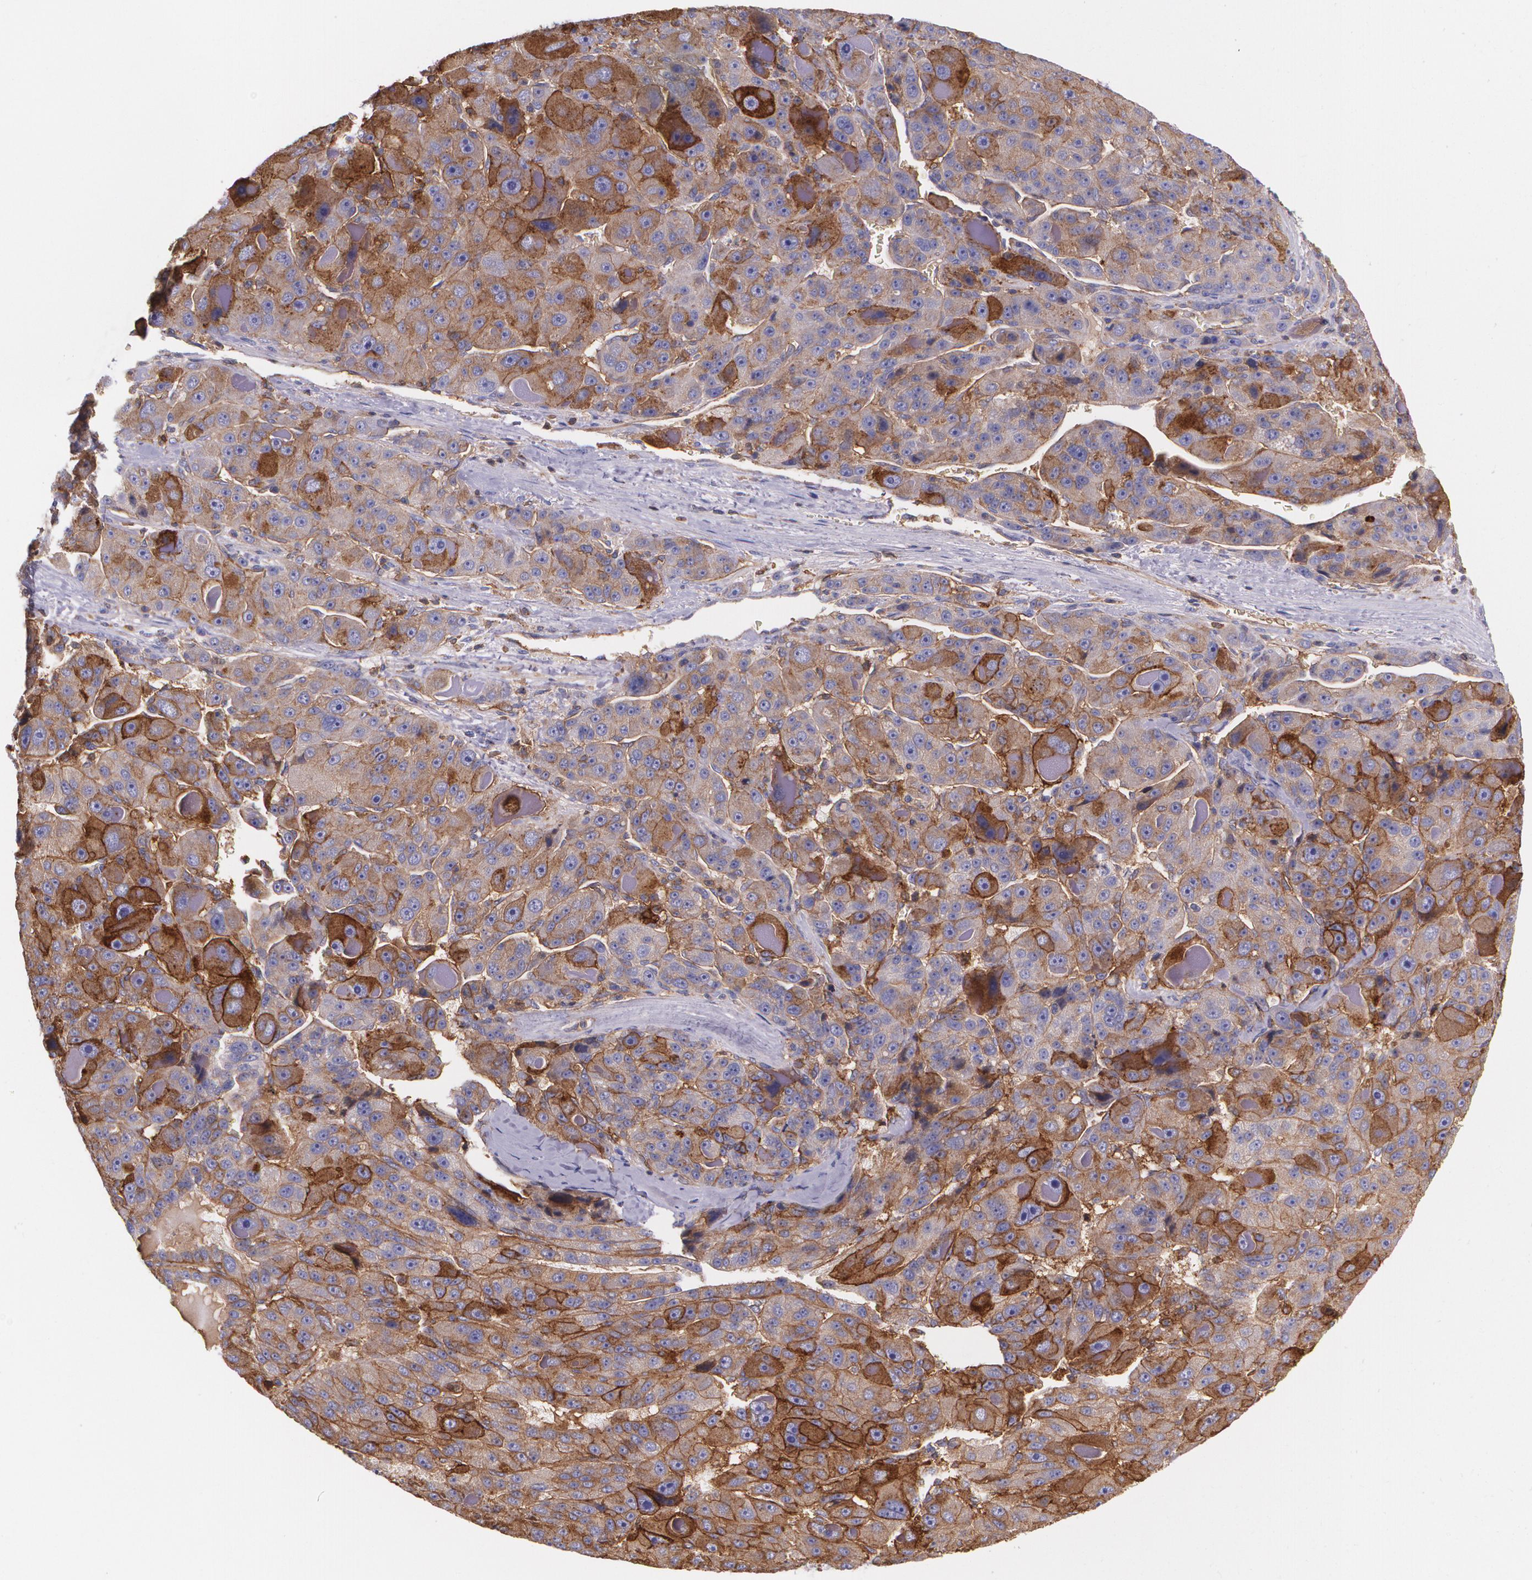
{"staining": {"intensity": "moderate", "quantity": "25%-75%", "location": "cytoplasmic/membranous"}, "tissue": "liver cancer", "cell_type": "Tumor cells", "image_type": "cancer", "snomed": [{"axis": "morphology", "description": "Carcinoma, Hepatocellular, NOS"}, {"axis": "topography", "description": "Liver"}], "caption": "Protein expression analysis of liver cancer shows moderate cytoplasmic/membranous staining in about 25%-75% of tumor cells. The staining was performed using DAB, with brown indicating positive protein expression. Nuclei are stained blue with hematoxylin.", "gene": "B2M", "patient": {"sex": "male", "age": 76}}